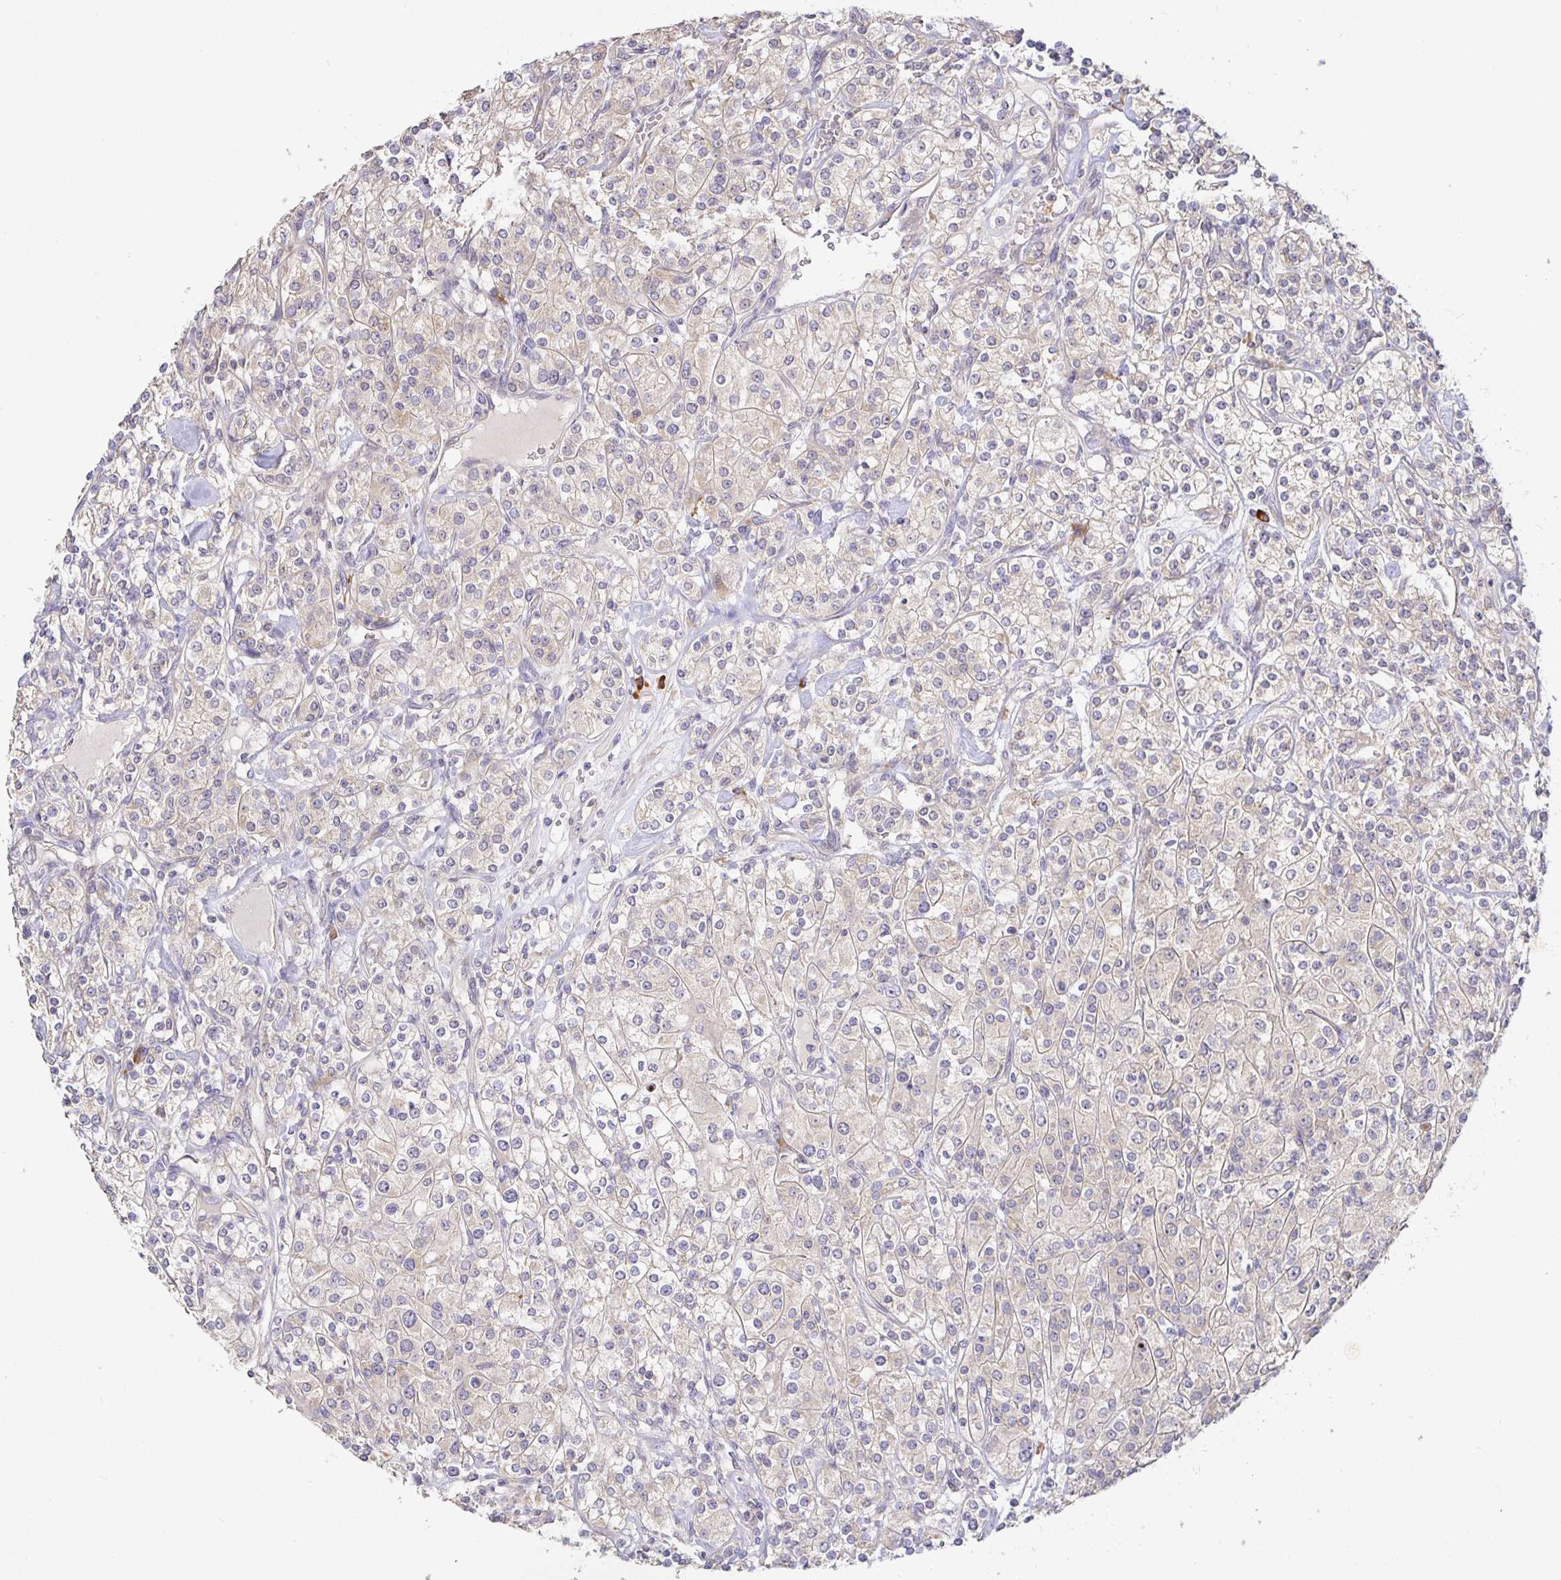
{"staining": {"intensity": "weak", "quantity": "25%-75%", "location": "cytoplasmic/membranous"}, "tissue": "renal cancer", "cell_type": "Tumor cells", "image_type": "cancer", "snomed": [{"axis": "morphology", "description": "Adenocarcinoma, NOS"}, {"axis": "topography", "description": "Kidney"}], "caption": "Immunohistochemical staining of human renal adenocarcinoma displays low levels of weak cytoplasmic/membranous protein expression in approximately 25%-75% of tumor cells.", "gene": "ZDHHC11", "patient": {"sex": "male", "age": 77}}